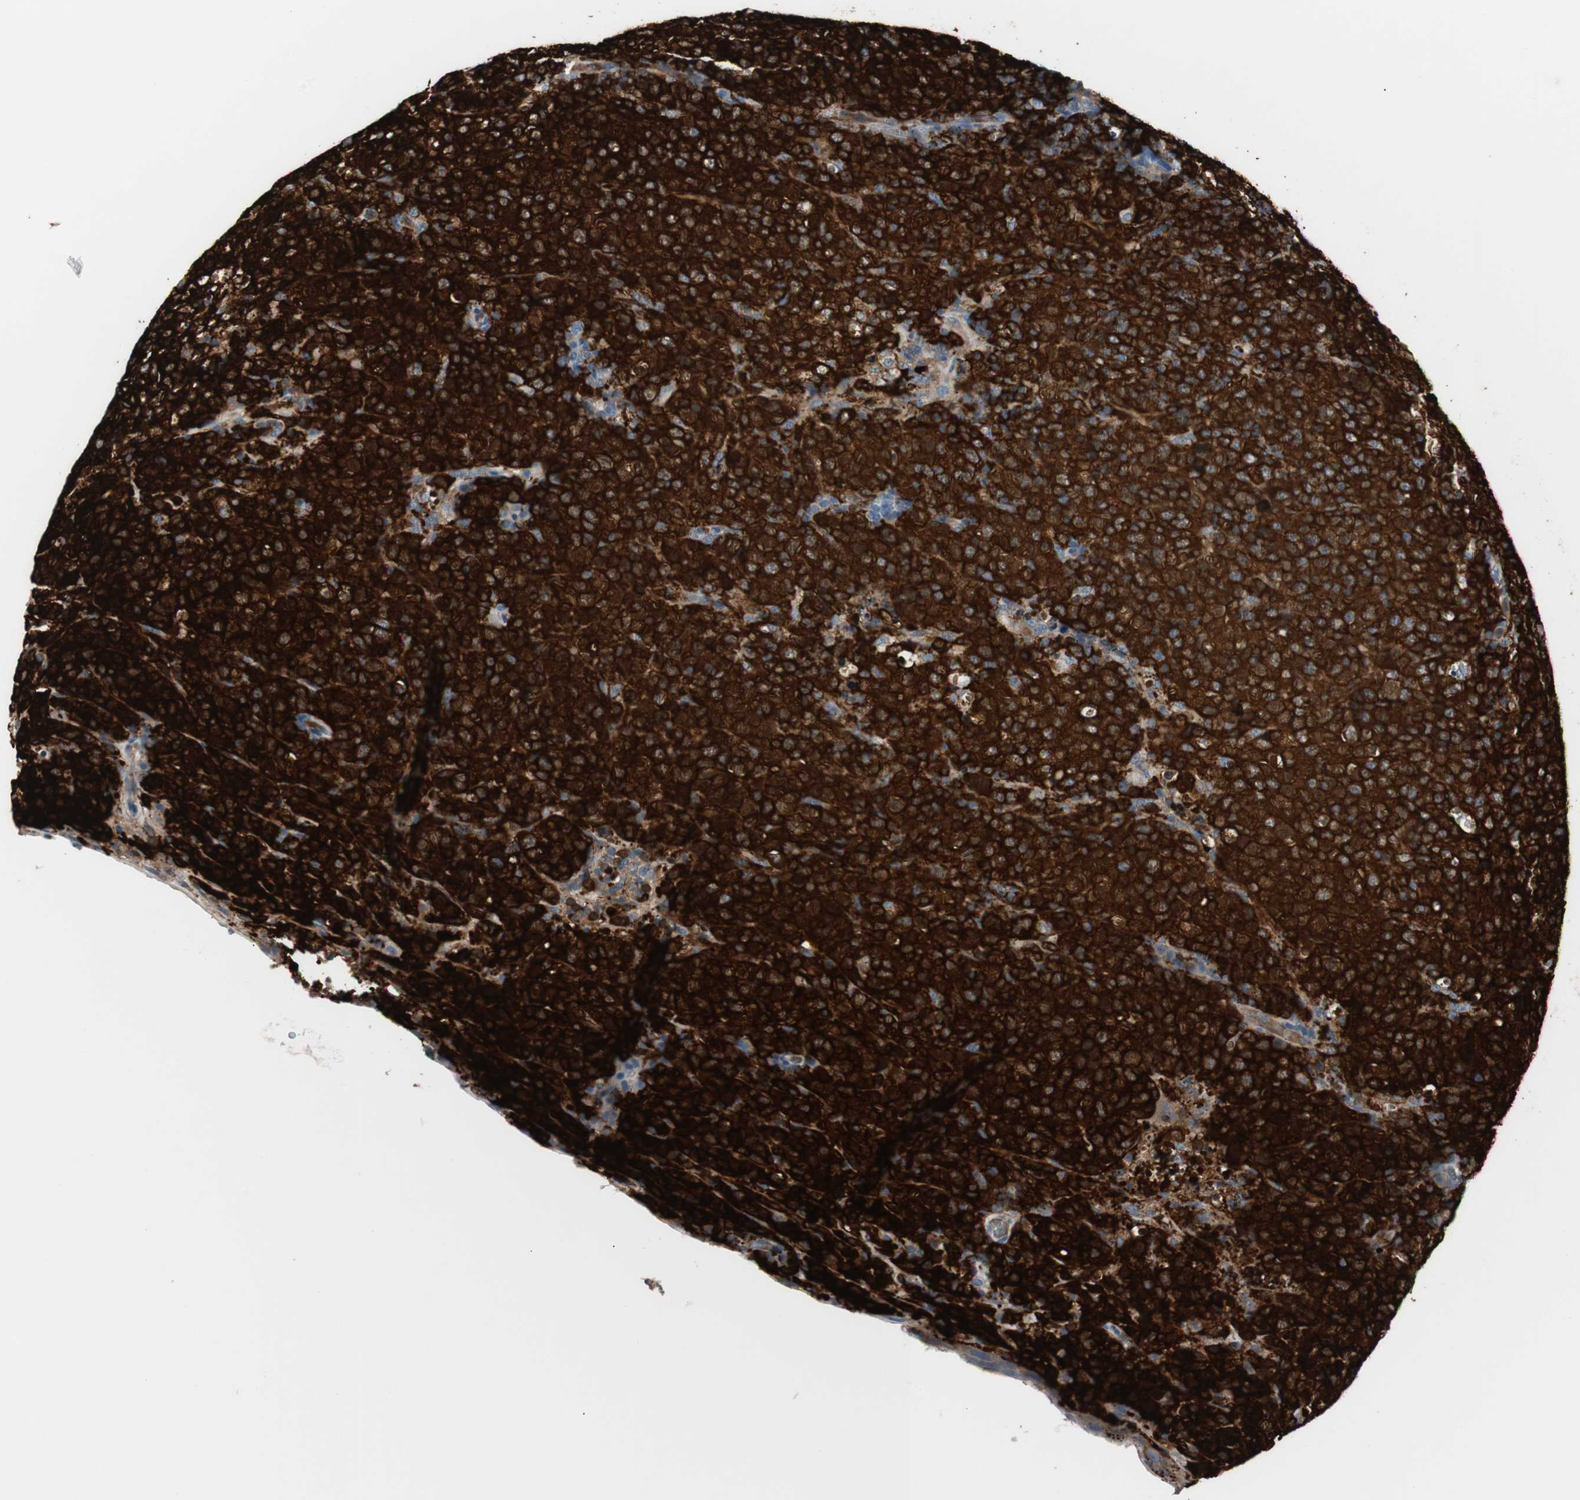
{"staining": {"intensity": "strong", "quantity": ">75%", "location": "cytoplasmic/membranous"}, "tissue": "lymphoma", "cell_type": "Tumor cells", "image_type": "cancer", "snomed": [{"axis": "morphology", "description": "Malignant lymphoma, non-Hodgkin's type, High grade"}, {"axis": "topography", "description": "Tonsil"}], "caption": "Immunohistochemical staining of lymphoma displays high levels of strong cytoplasmic/membranous positivity in approximately >75% of tumor cells.", "gene": "SWAP70", "patient": {"sex": "female", "age": 36}}